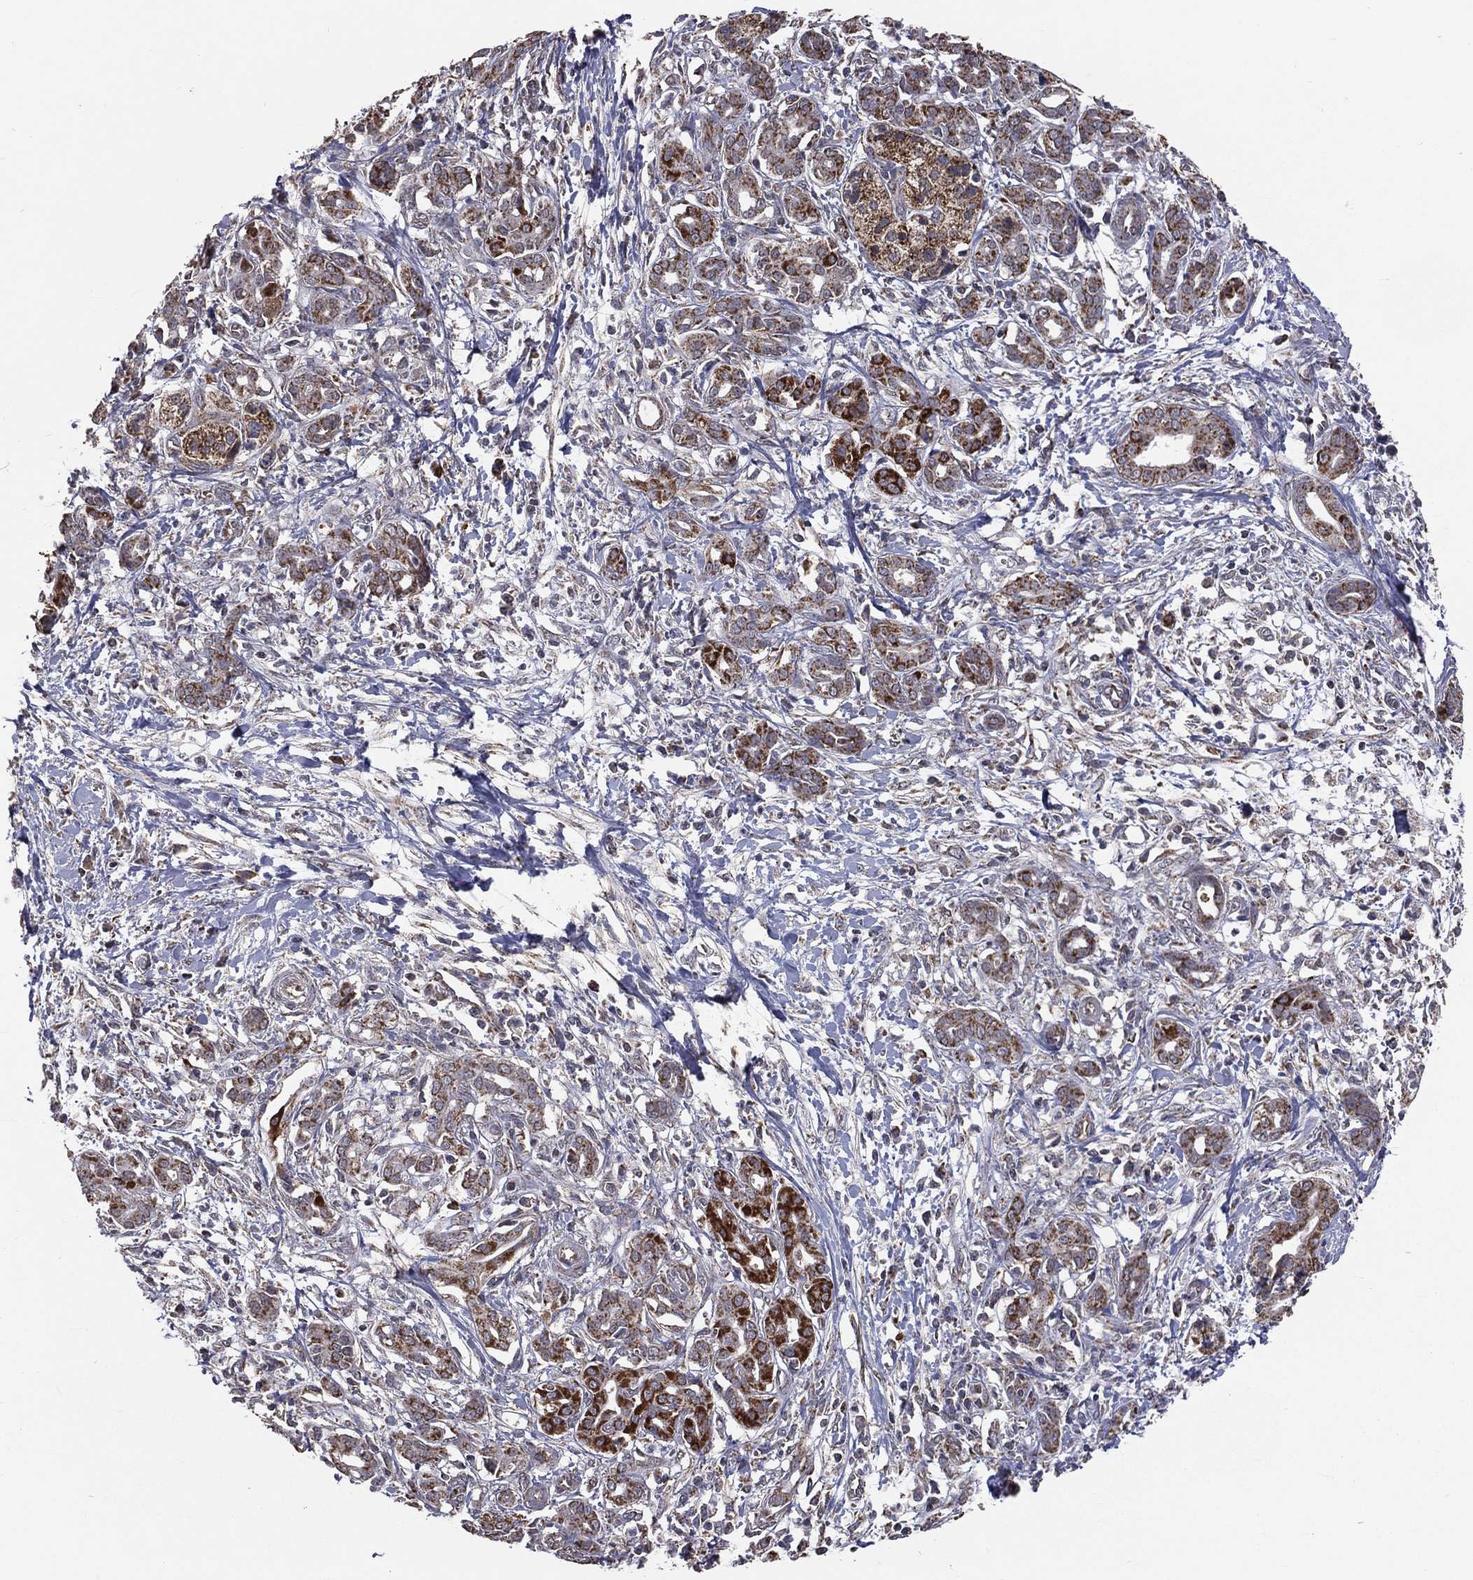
{"staining": {"intensity": "strong", "quantity": ">75%", "location": "cytoplasmic/membranous"}, "tissue": "pancreatic cancer", "cell_type": "Tumor cells", "image_type": "cancer", "snomed": [{"axis": "morphology", "description": "Adenocarcinoma, NOS"}, {"axis": "topography", "description": "Pancreas"}], "caption": "A photomicrograph of human pancreatic cancer (adenocarcinoma) stained for a protein reveals strong cytoplasmic/membranous brown staining in tumor cells.", "gene": "MRPL46", "patient": {"sex": "male", "age": 72}}